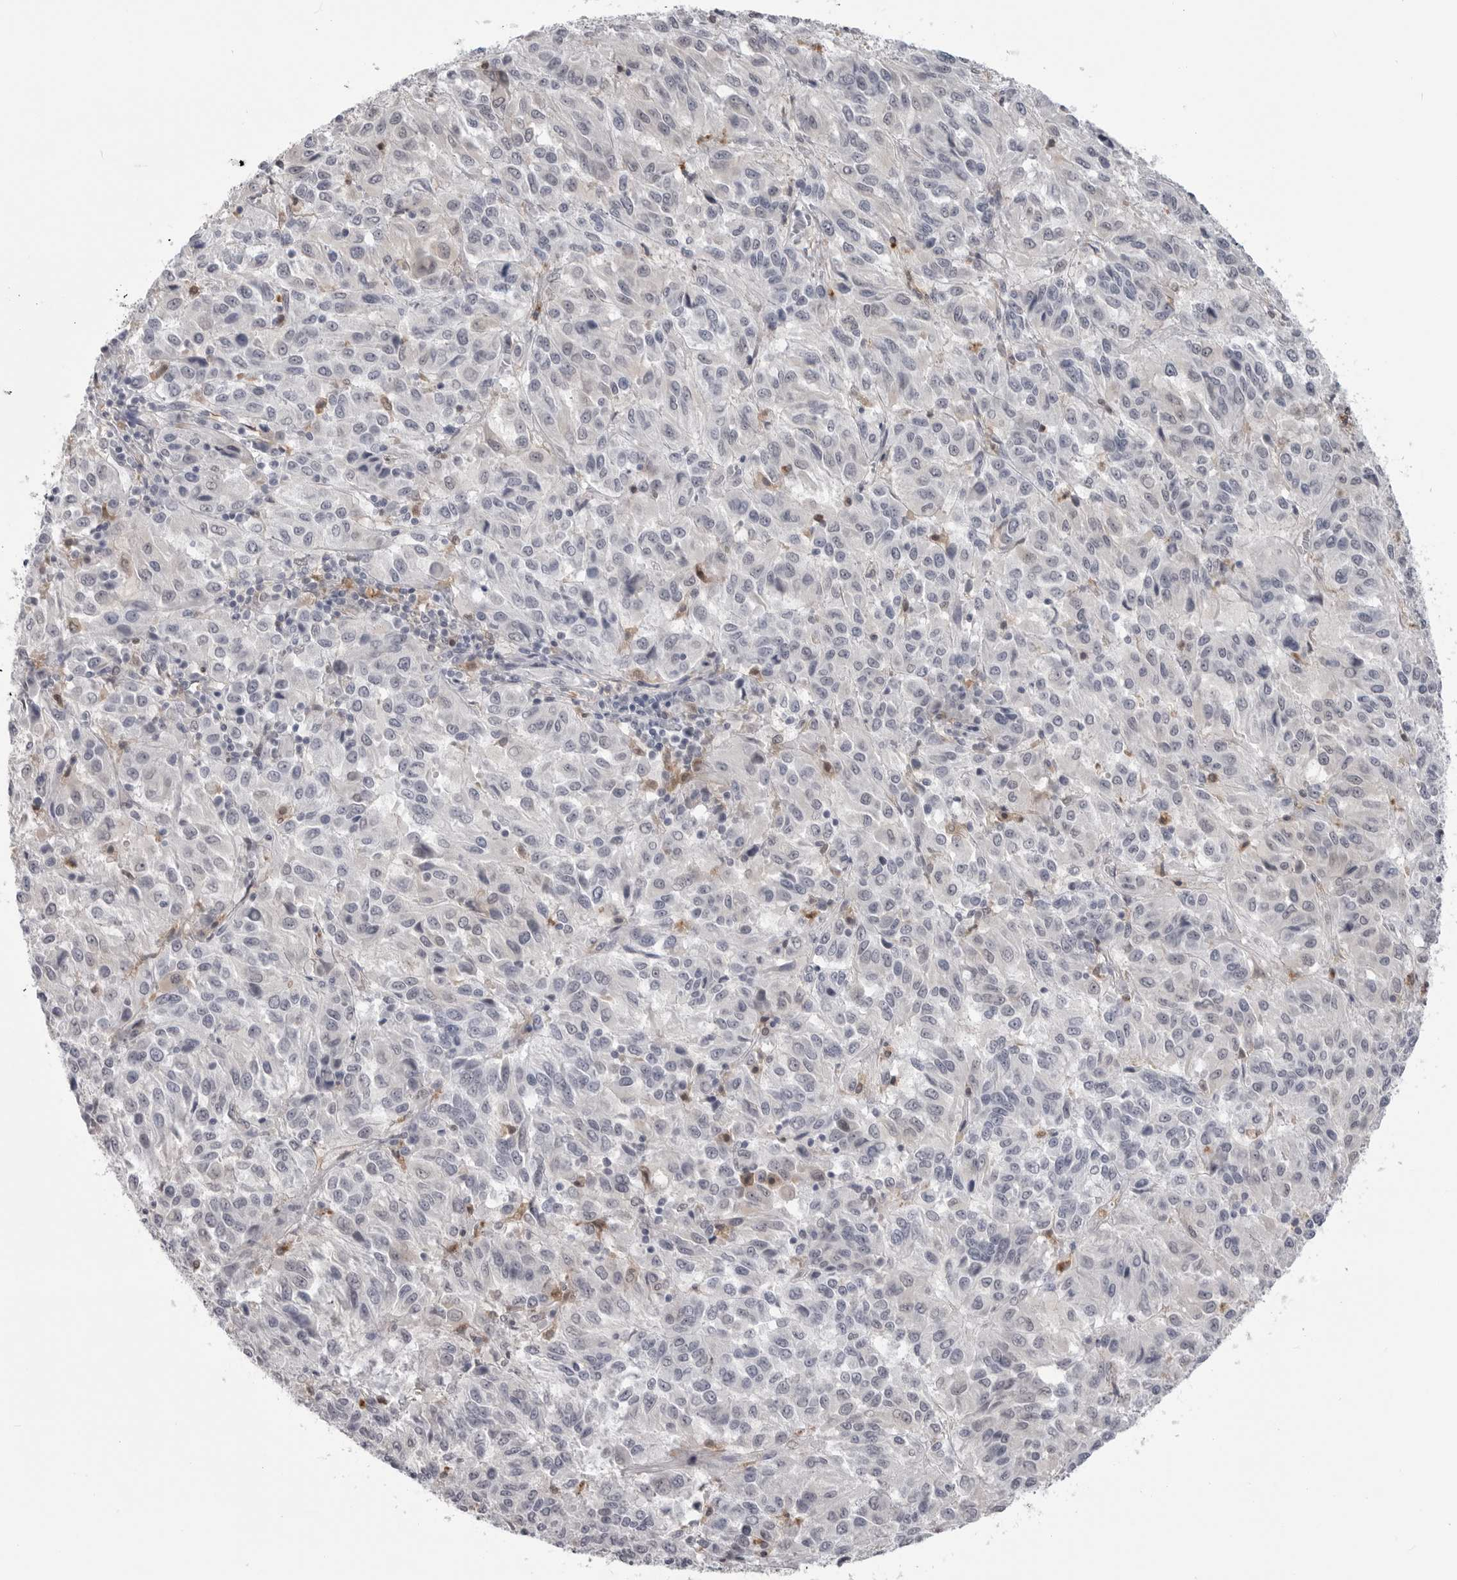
{"staining": {"intensity": "negative", "quantity": "none", "location": "none"}, "tissue": "melanoma", "cell_type": "Tumor cells", "image_type": "cancer", "snomed": [{"axis": "morphology", "description": "Malignant melanoma, Metastatic site"}, {"axis": "topography", "description": "Lung"}], "caption": "Histopathology image shows no significant protein positivity in tumor cells of malignant melanoma (metastatic site).", "gene": "PNPO", "patient": {"sex": "male", "age": 64}}